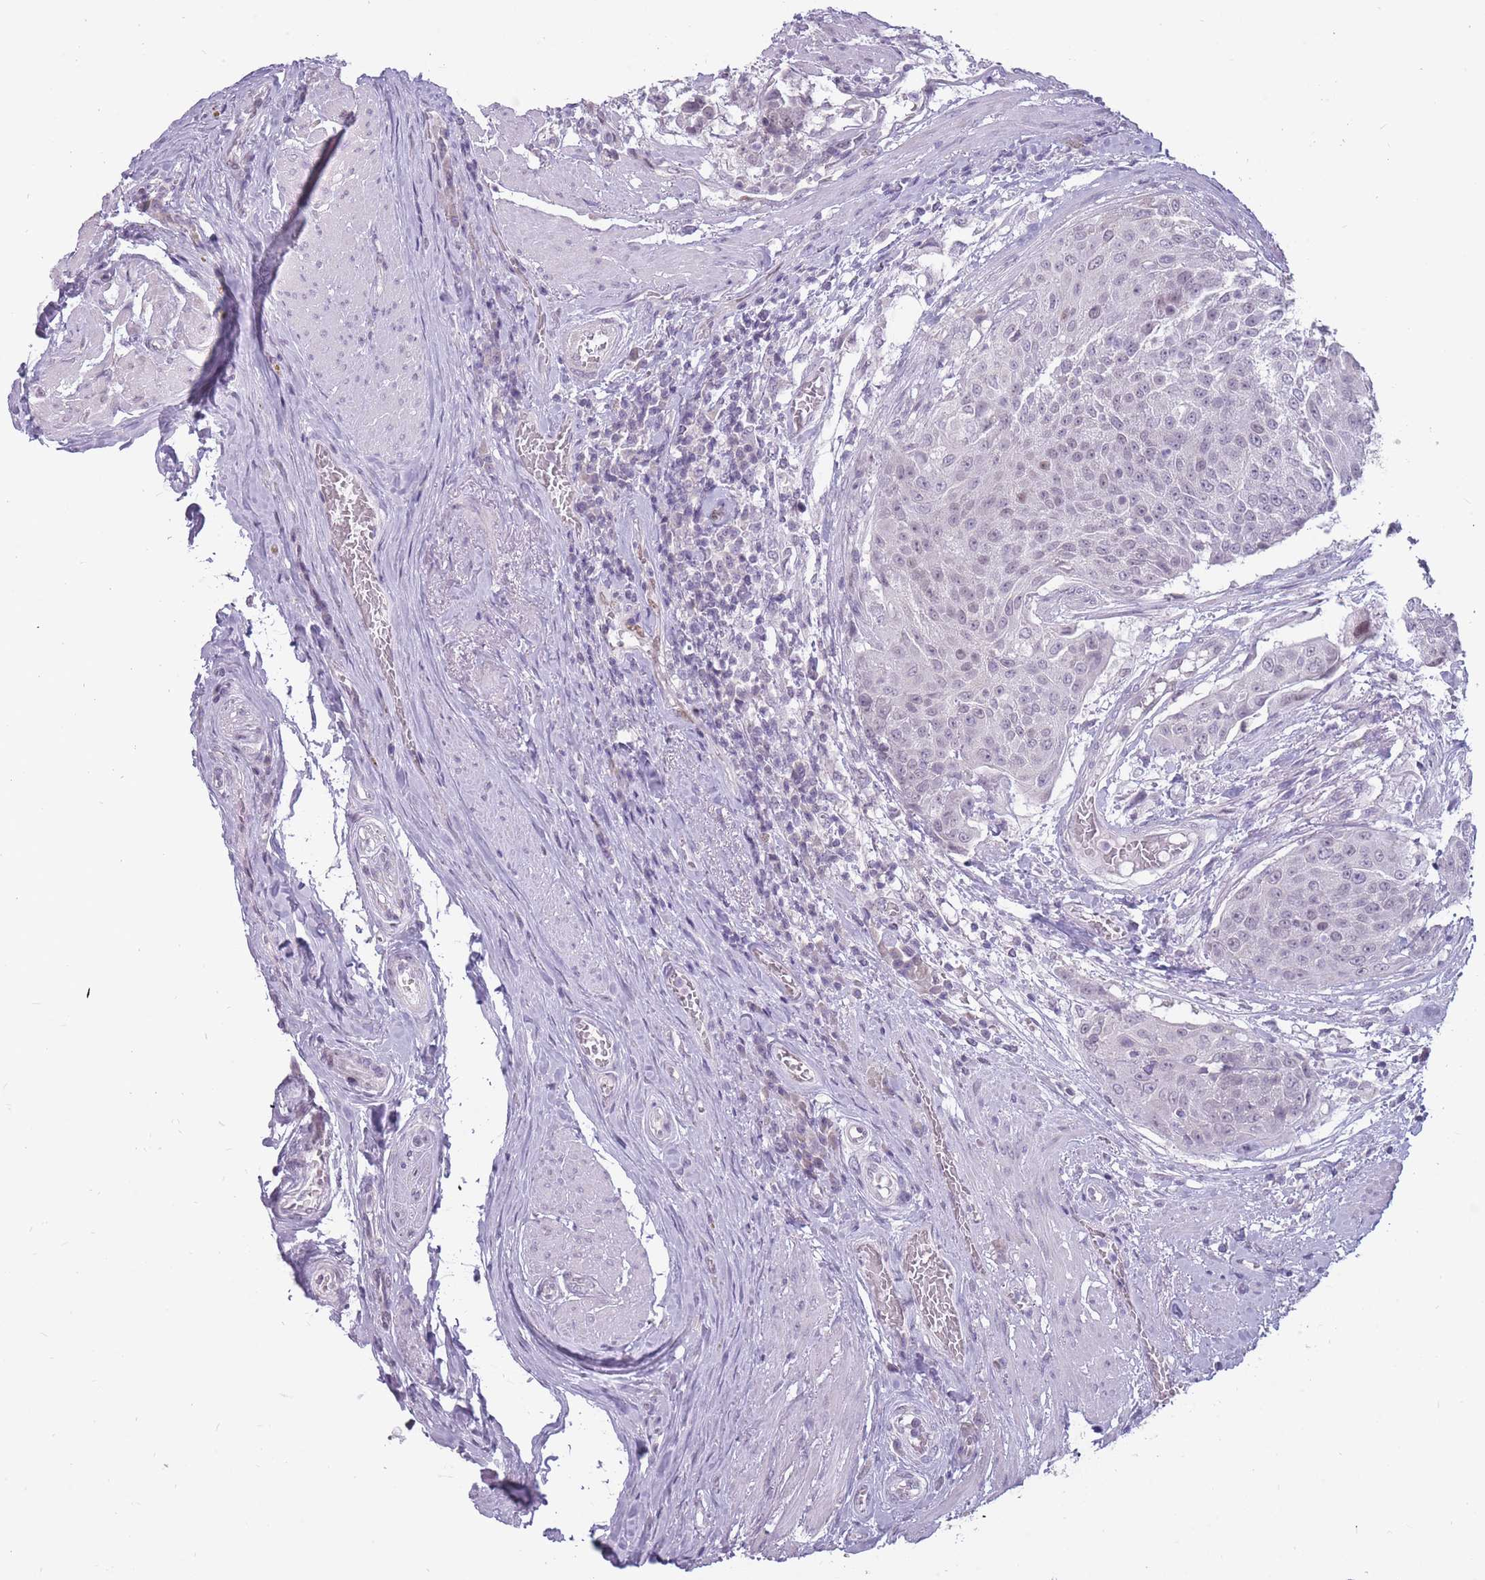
{"staining": {"intensity": "weak", "quantity": "<25%", "location": "nuclear"}, "tissue": "urothelial cancer", "cell_type": "Tumor cells", "image_type": "cancer", "snomed": [{"axis": "morphology", "description": "Urothelial carcinoma, High grade"}, {"axis": "topography", "description": "Urinary bladder"}], "caption": "Image shows no significant protein staining in tumor cells of high-grade urothelial carcinoma.", "gene": "POMZP3", "patient": {"sex": "female", "age": 63}}